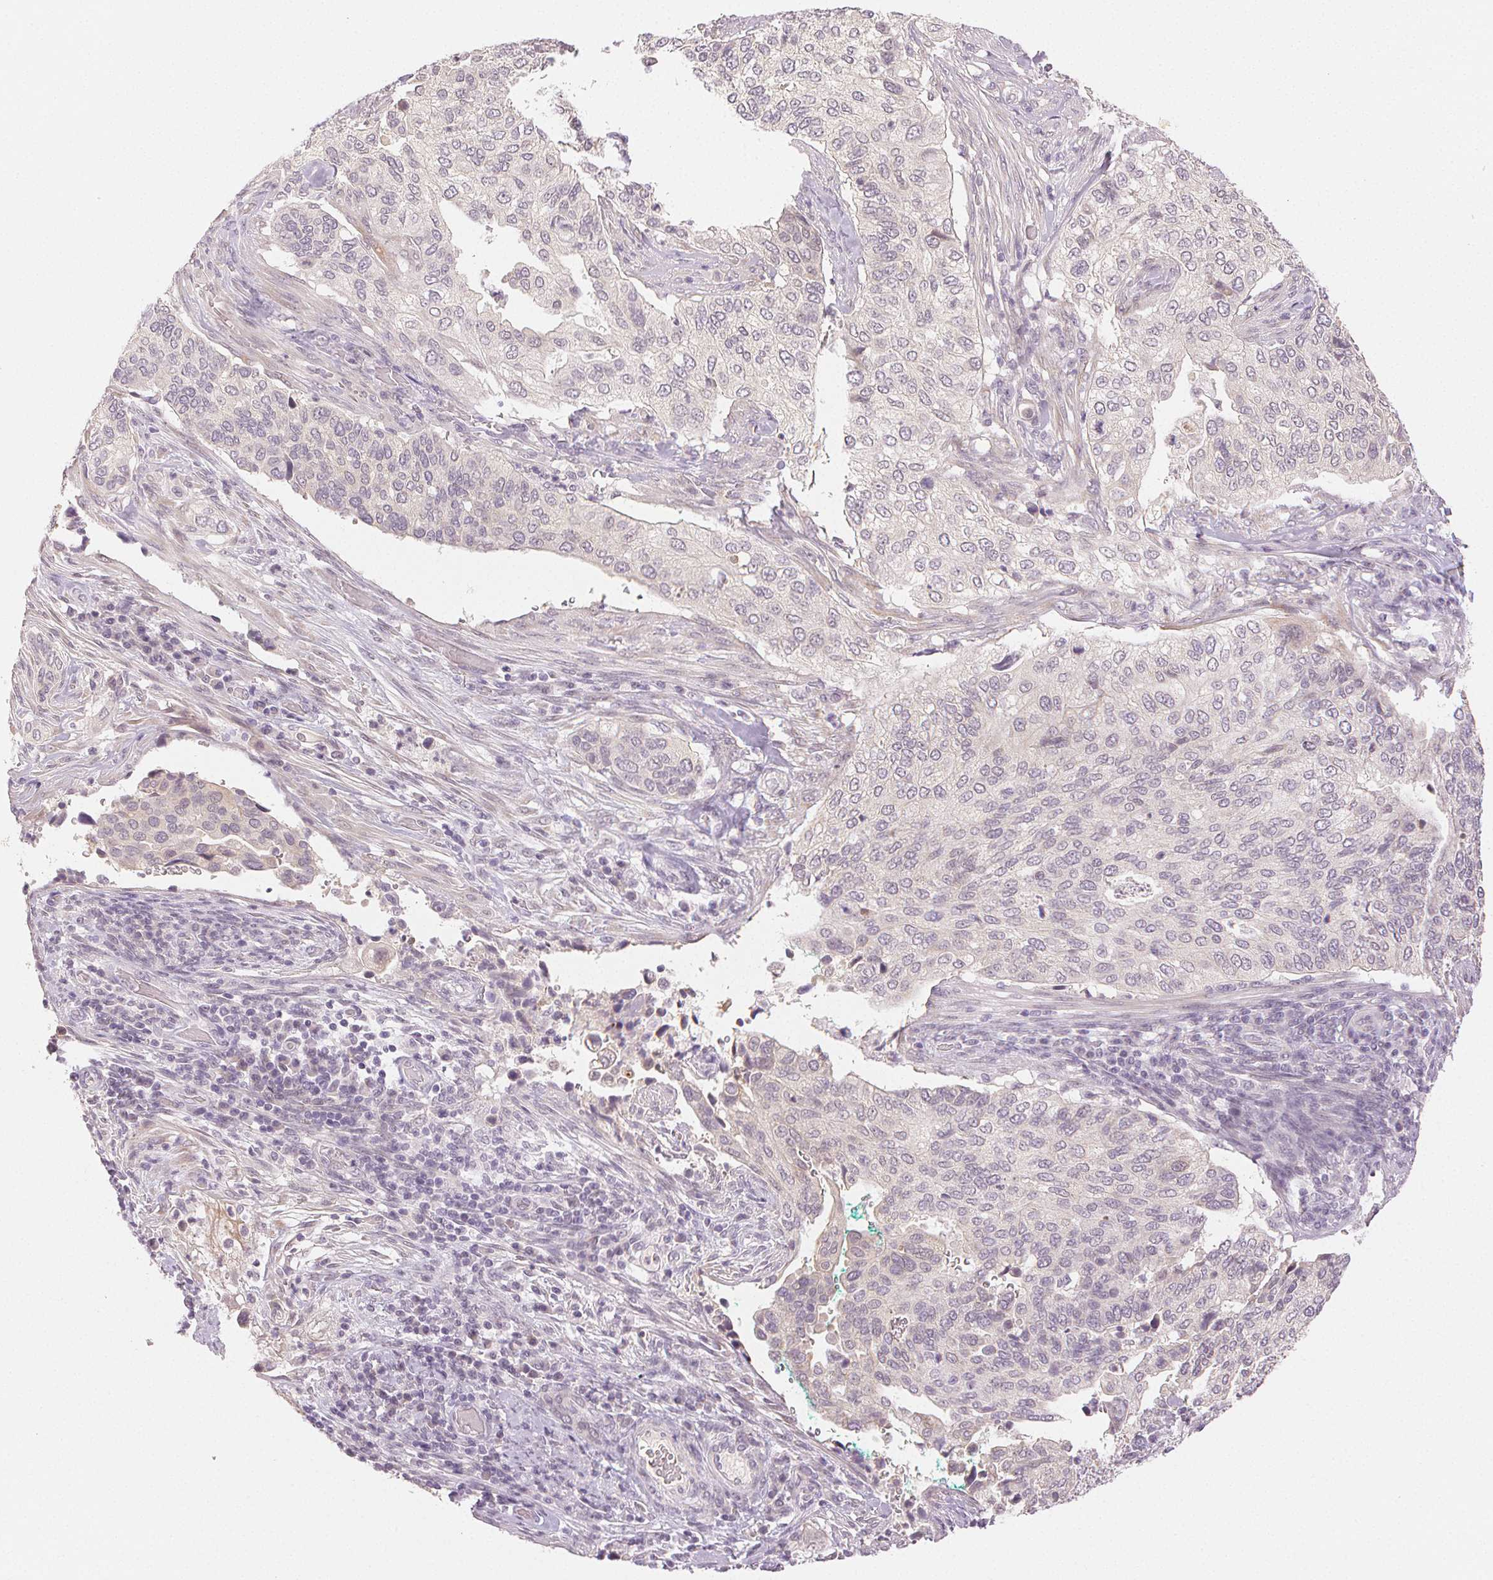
{"staining": {"intensity": "negative", "quantity": "none", "location": "none"}, "tissue": "cervical cancer", "cell_type": "Tumor cells", "image_type": "cancer", "snomed": [{"axis": "morphology", "description": "Squamous cell carcinoma, NOS"}, {"axis": "topography", "description": "Cervix"}], "caption": "Tumor cells show no significant protein staining in cervical squamous cell carcinoma.", "gene": "MAP1LC3A", "patient": {"sex": "female", "age": 38}}